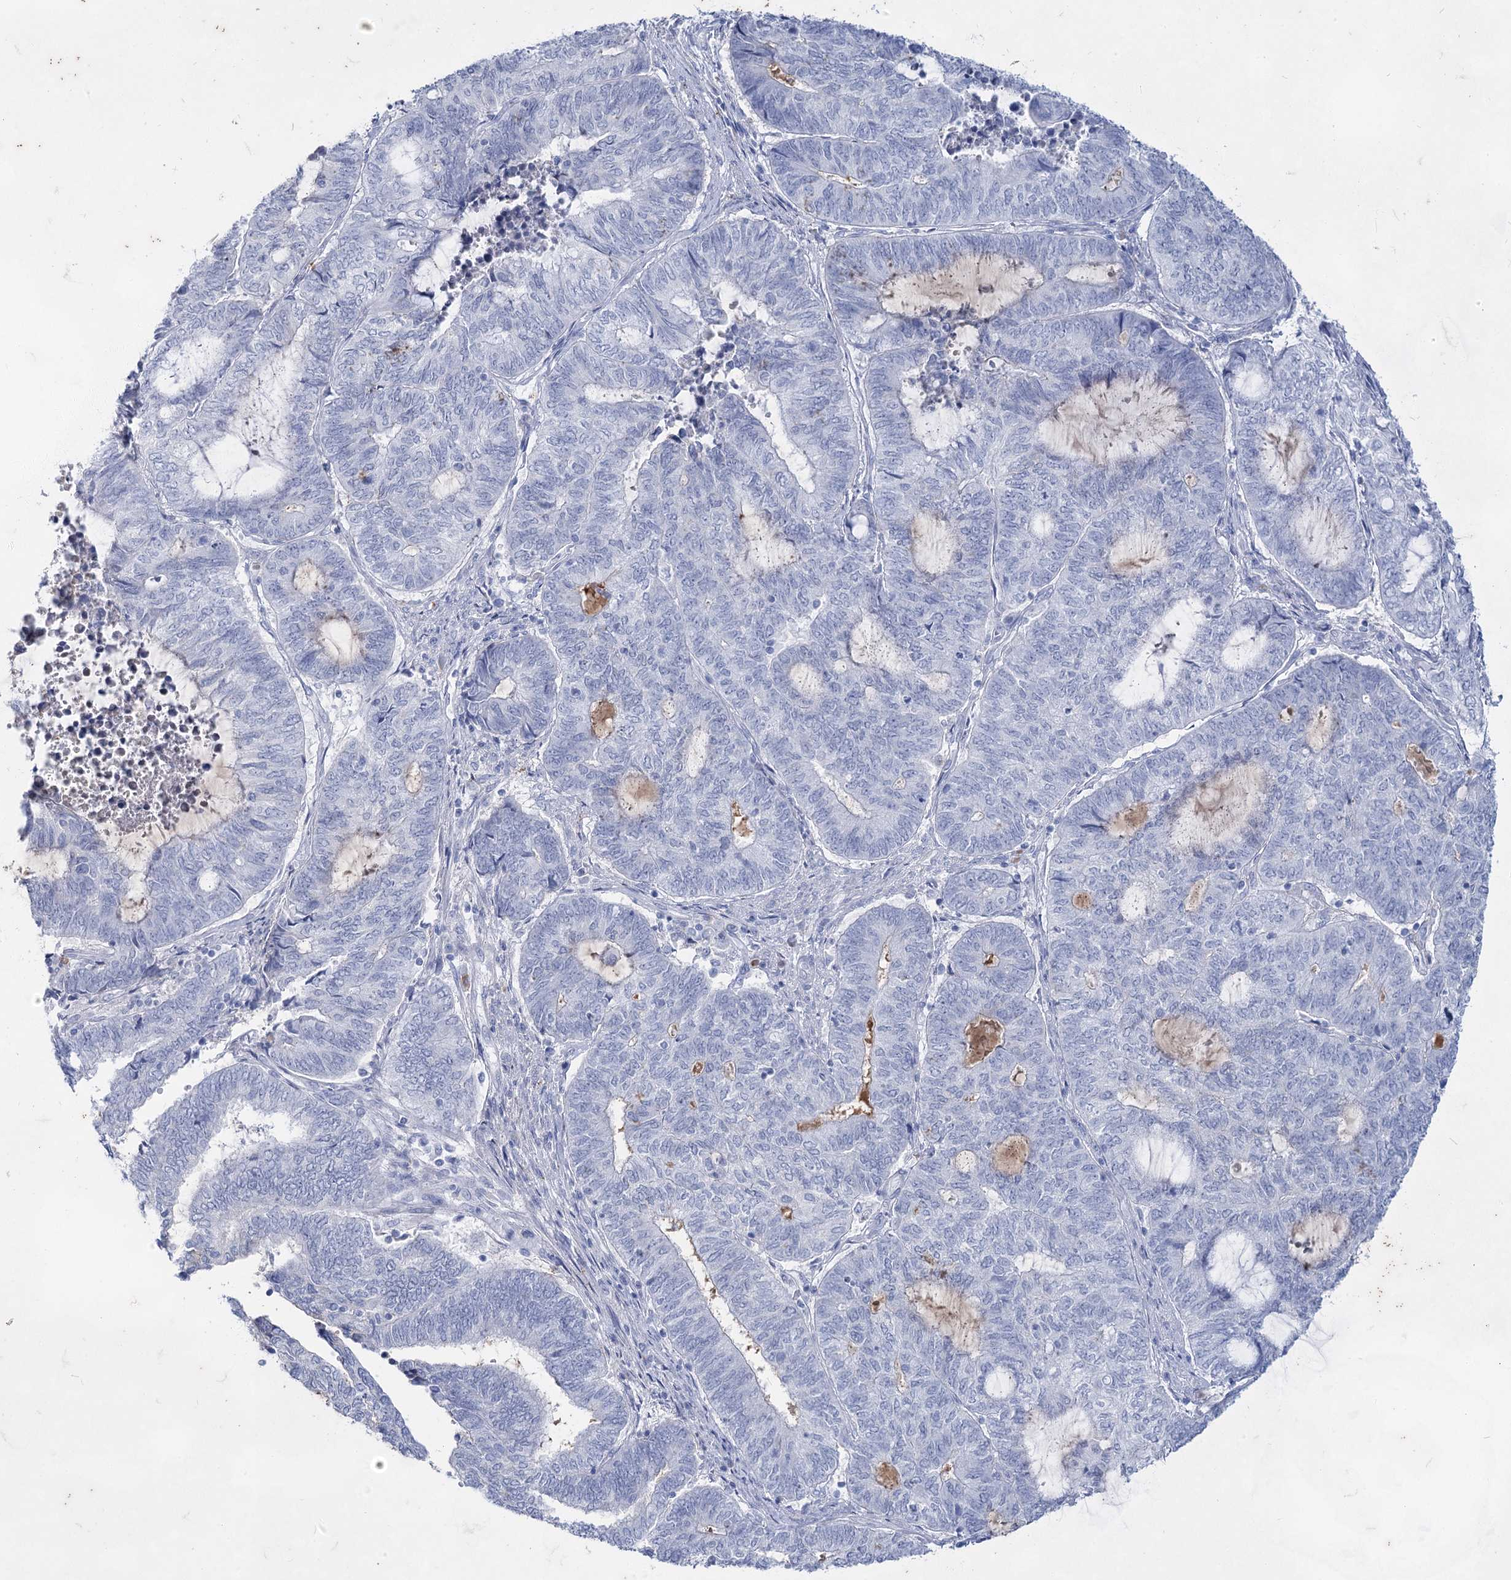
{"staining": {"intensity": "negative", "quantity": "none", "location": "none"}, "tissue": "endometrial cancer", "cell_type": "Tumor cells", "image_type": "cancer", "snomed": [{"axis": "morphology", "description": "Adenocarcinoma, NOS"}, {"axis": "topography", "description": "Uterus"}, {"axis": "topography", "description": "Endometrium"}], "caption": "Image shows no protein positivity in tumor cells of adenocarcinoma (endometrial) tissue. (DAB immunohistochemistry, high magnification).", "gene": "ACRV1", "patient": {"sex": "female", "age": 70}}